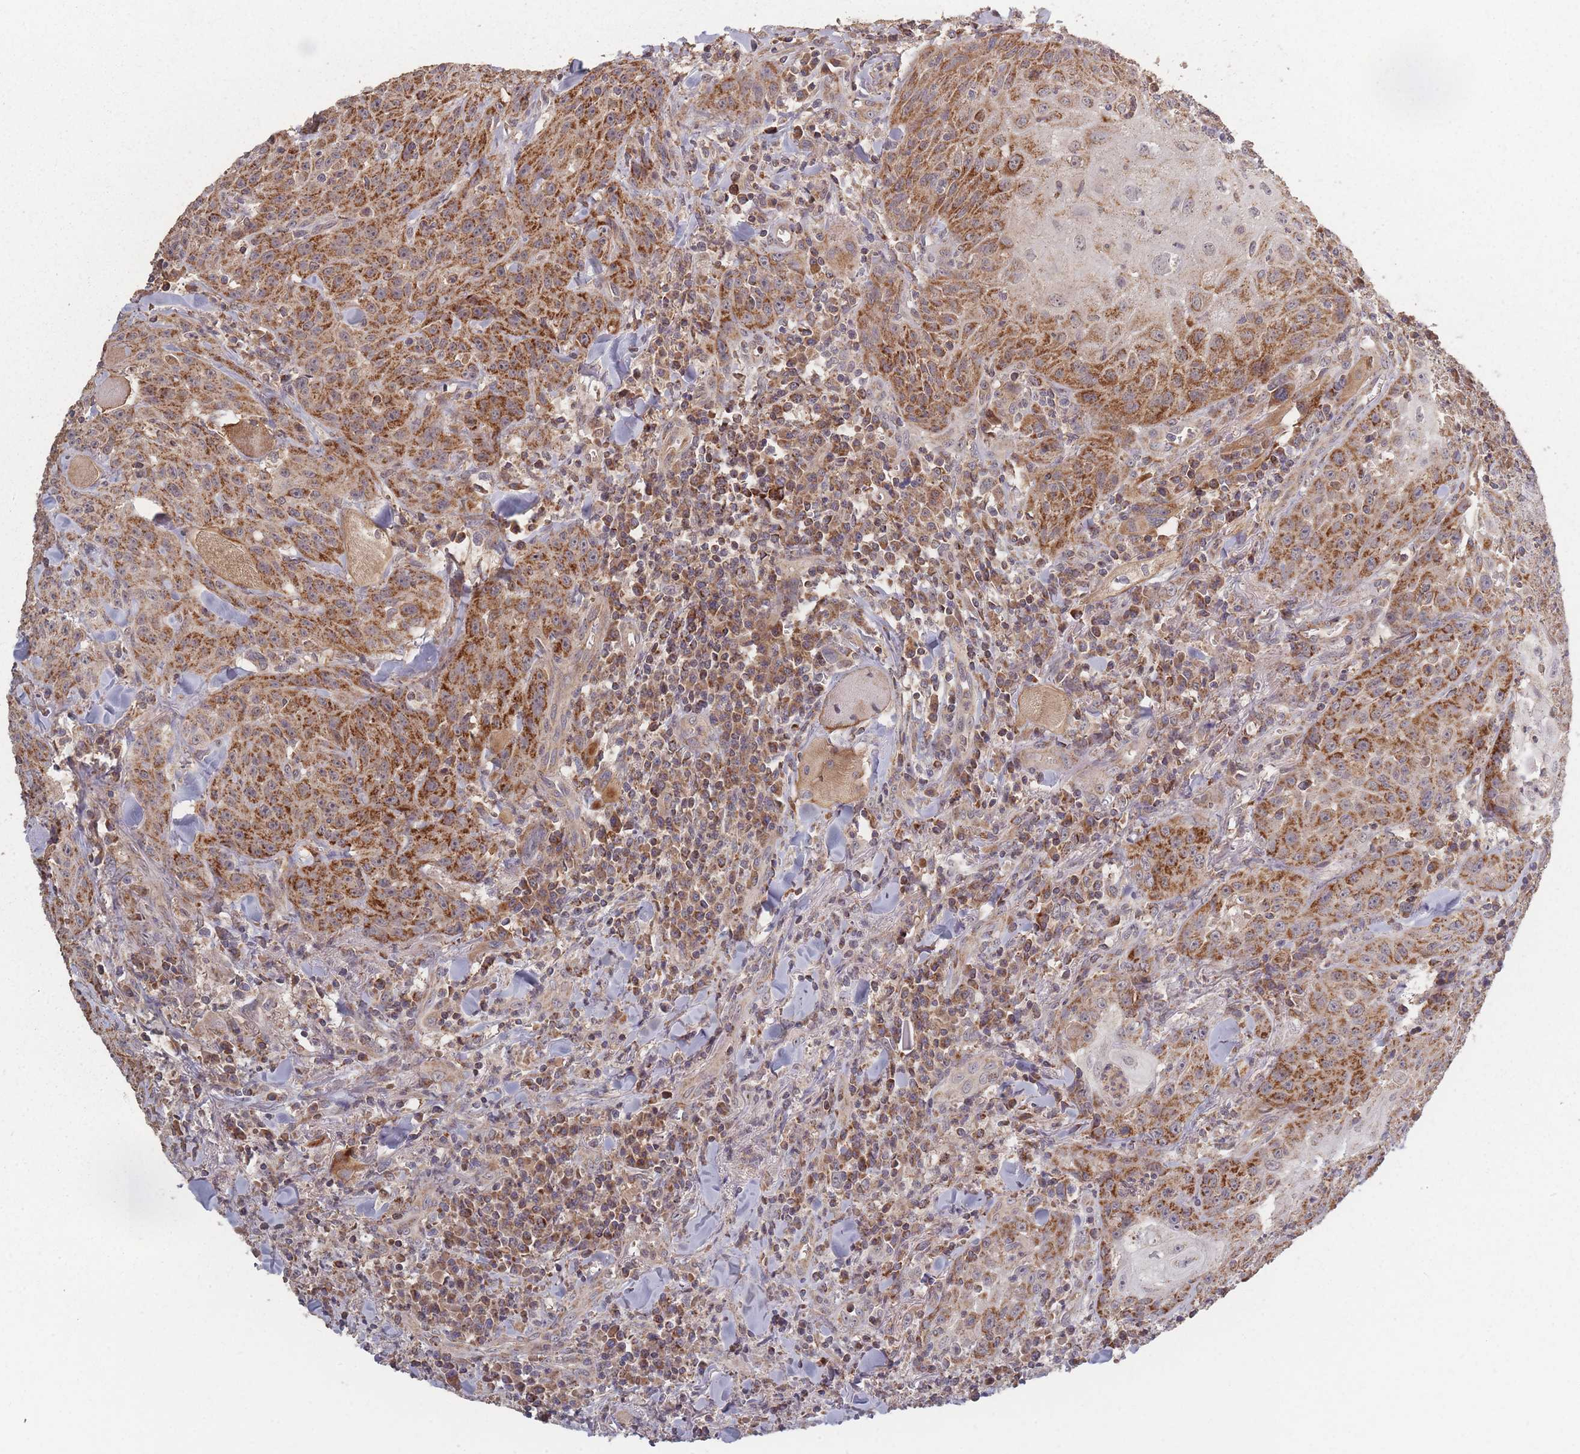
{"staining": {"intensity": "strong", "quantity": ">75%", "location": "cytoplasmic/membranous"}, "tissue": "head and neck cancer", "cell_type": "Tumor cells", "image_type": "cancer", "snomed": [{"axis": "morphology", "description": "Normal tissue, NOS"}, {"axis": "morphology", "description": "Squamous cell carcinoma, NOS"}, {"axis": "topography", "description": "Oral tissue"}, {"axis": "topography", "description": "Head-Neck"}], "caption": "Head and neck cancer was stained to show a protein in brown. There is high levels of strong cytoplasmic/membranous staining in about >75% of tumor cells.", "gene": "LYRM7", "patient": {"sex": "female", "age": 70}}